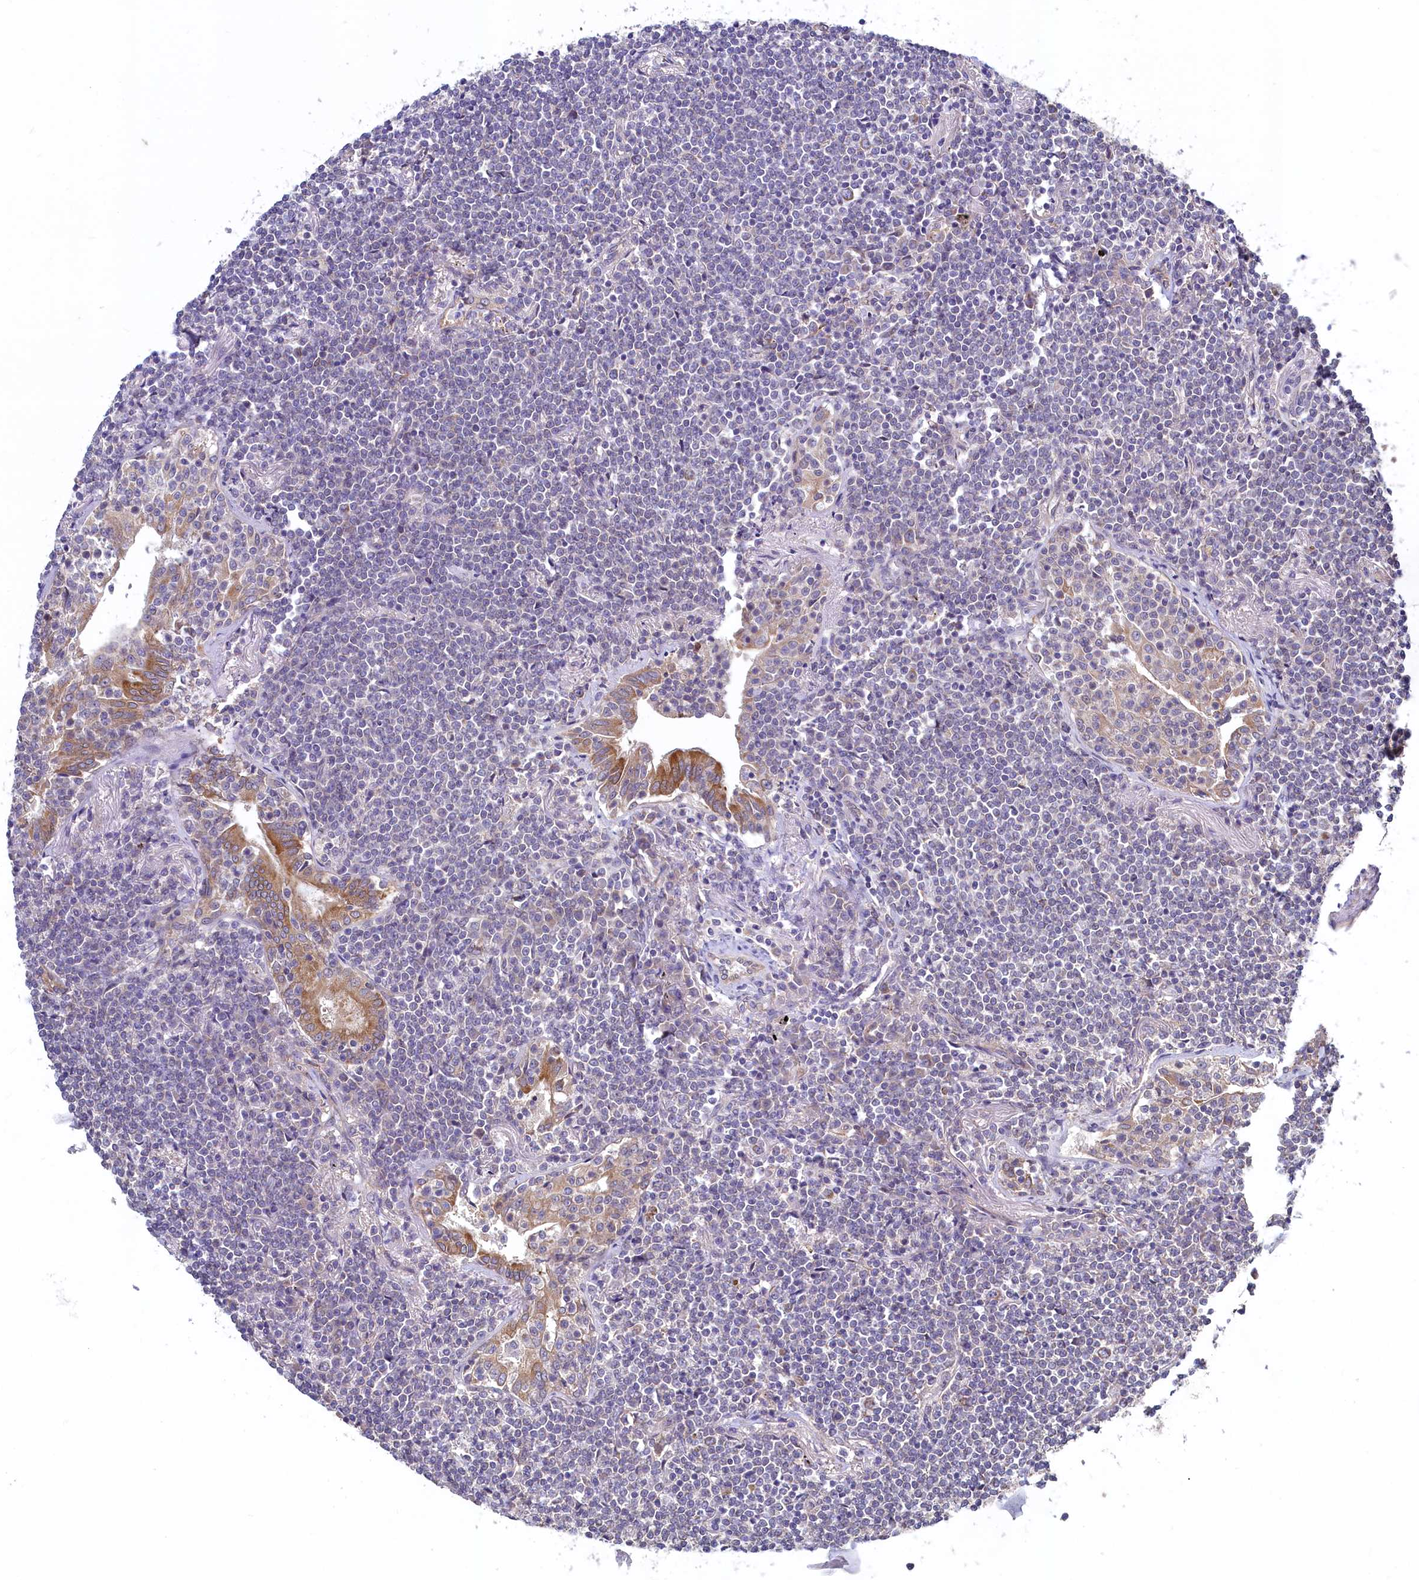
{"staining": {"intensity": "negative", "quantity": "none", "location": "none"}, "tissue": "lymphoma", "cell_type": "Tumor cells", "image_type": "cancer", "snomed": [{"axis": "morphology", "description": "Malignant lymphoma, non-Hodgkin's type, Low grade"}, {"axis": "topography", "description": "Lung"}], "caption": "The immunohistochemistry (IHC) histopathology image has no significant staining in tumor cells of lymphoma tissue.", "gene": "SPATA2L", "patient": {"sex": "female", "age": 71}}